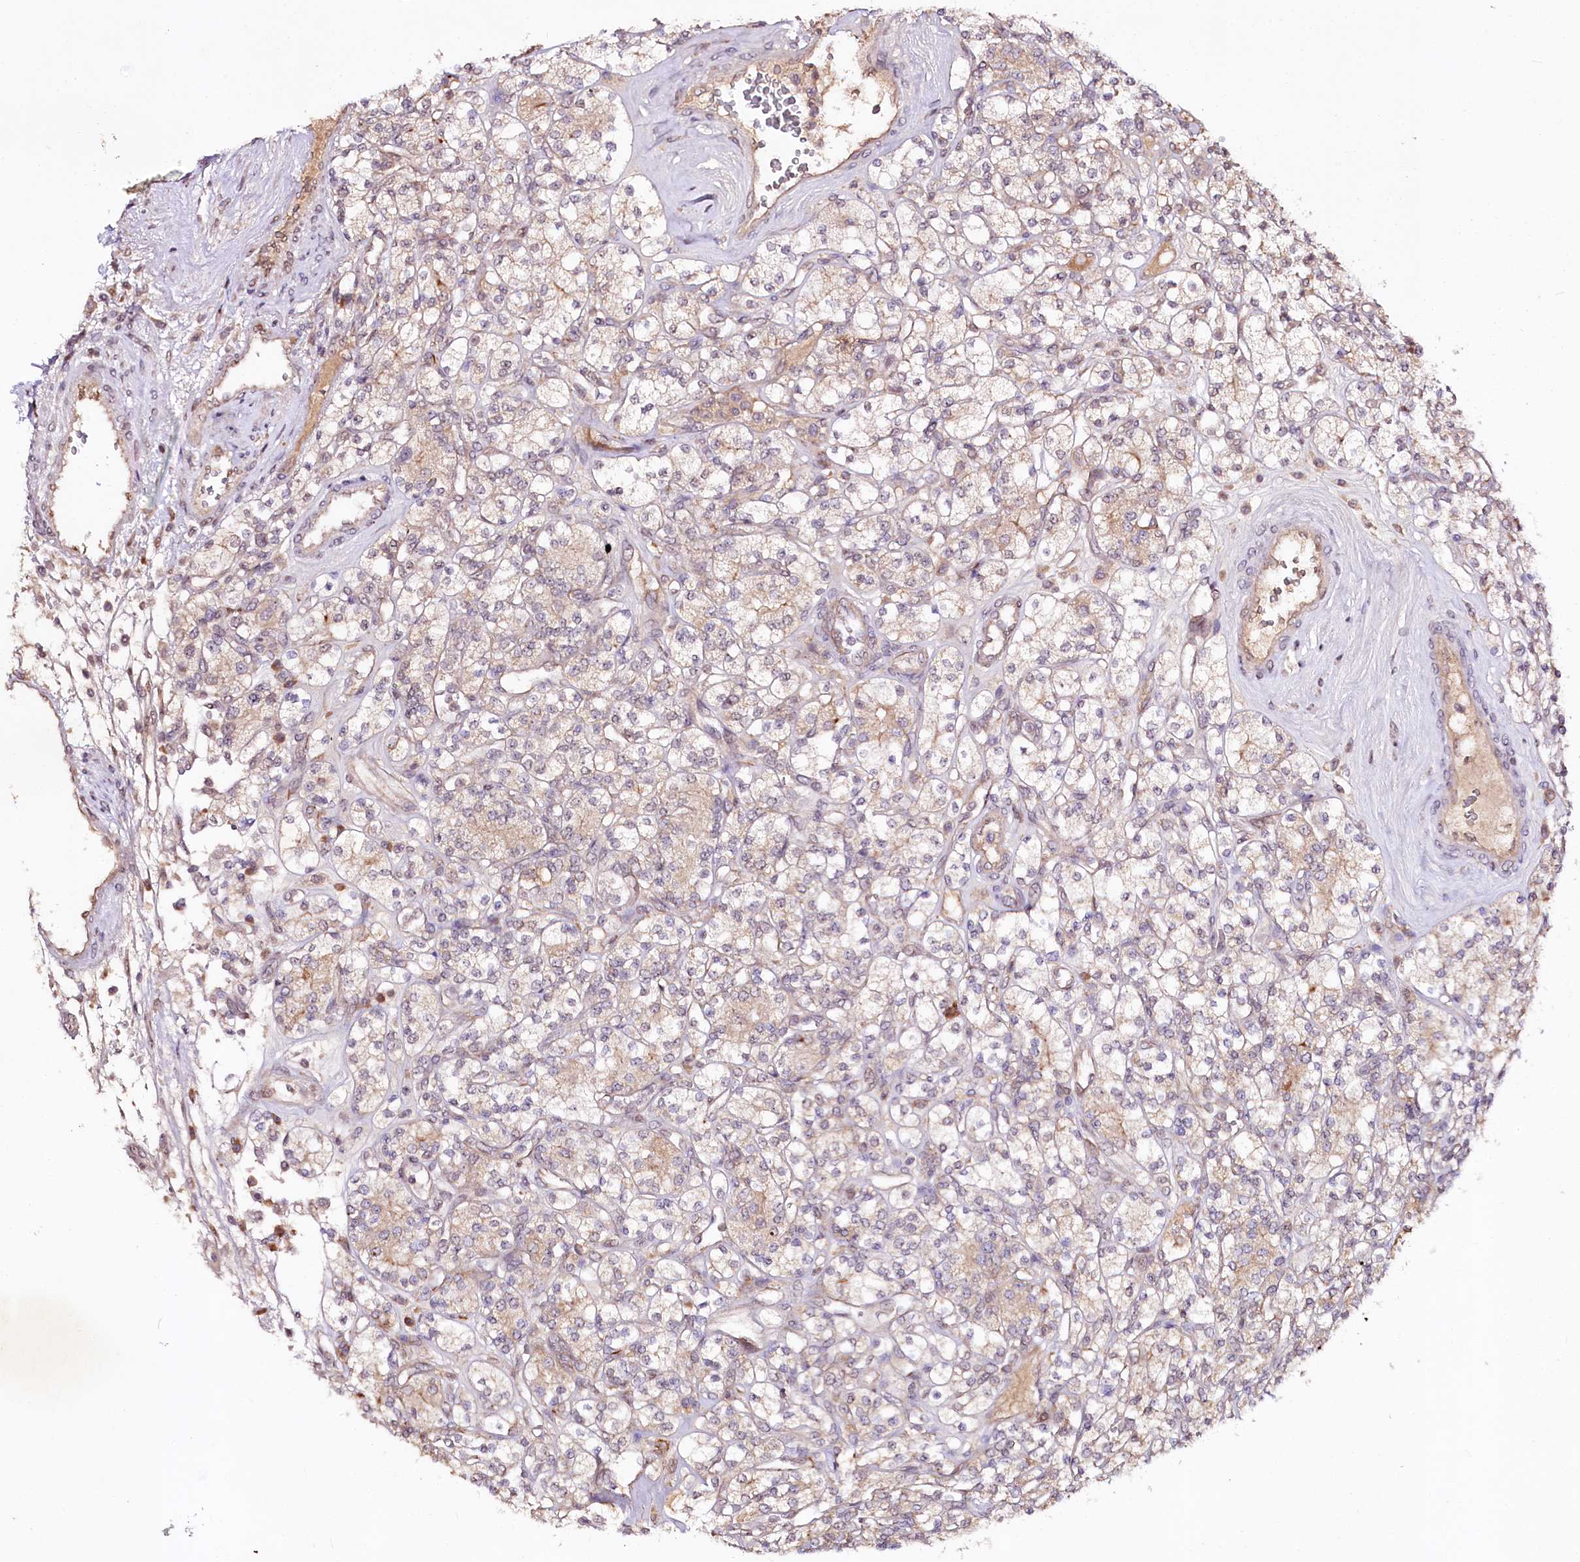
{"staining": {"intensity": "weak", "quantity": "25%-75%", "location": "cytoplasmic/membranous"}, "tissue": "renal cancer", "cell_type": "Tumor cells", "image_type": "cancer", "snomed": [{"axis": "morphology", "description": "Adenocarcinoma, NOS"}, {"axis": "topography", "description": "Kidney"}], "caption": "Renal adenocarcinoma was stained to show a protein in brown. There is low levels of weak cytoplasmic/membranous staining in about 25%-75% of tumor cells. The staining was performed using DAB, with brown indicating positive protein expression. Nuclei are stained blue with hematoxylin.", "gene": "DMP1", "patient": {"sex": "male", "age": 77}}